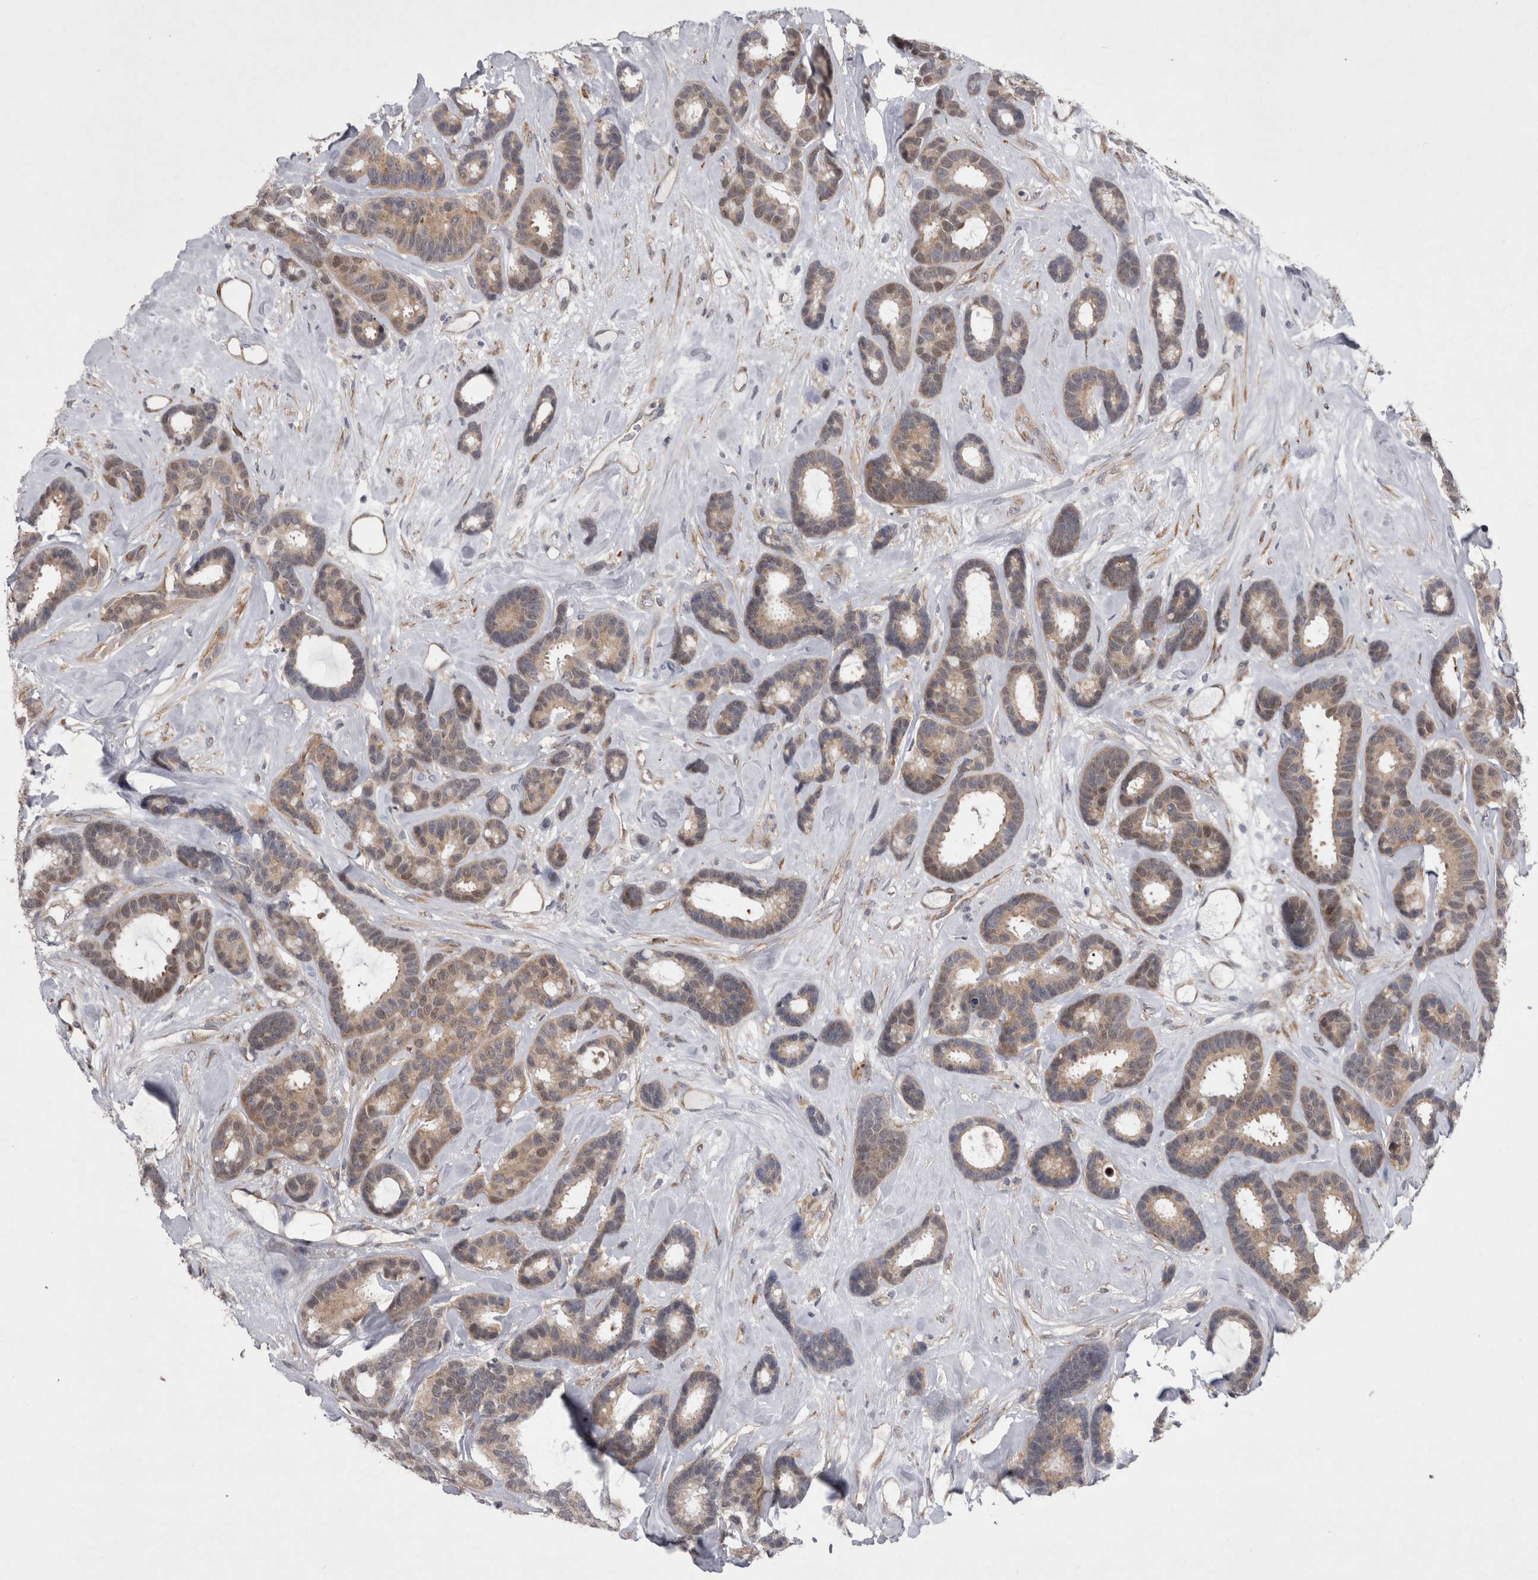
{"staining": {"intensity": "weak", "quantity": "25%-75%", "location": "cytoplasmic/membranous"}, "tissue": "breast cancer", "cell_type": "Tumor cells", "image_type": "cancer", "snomed": [{"axis": "morphology", "description": "Duct carcinoma"}, {"axis": "topography", "description": "Breast"}], "caption": "Breast cancer stained with DAB (3,3'-diaminobenzidine) immunohistochemistry exhibits low levels of weak cytoplasmic/membranous staining in approximately 25%-75% of tumor cells. (Stains: DAB in brown, nuclei in blue, Microscopy: brightfield microscopy at high magnification).", "gene": "DDX6", "patient": {"sex": "female", "age": 87}}